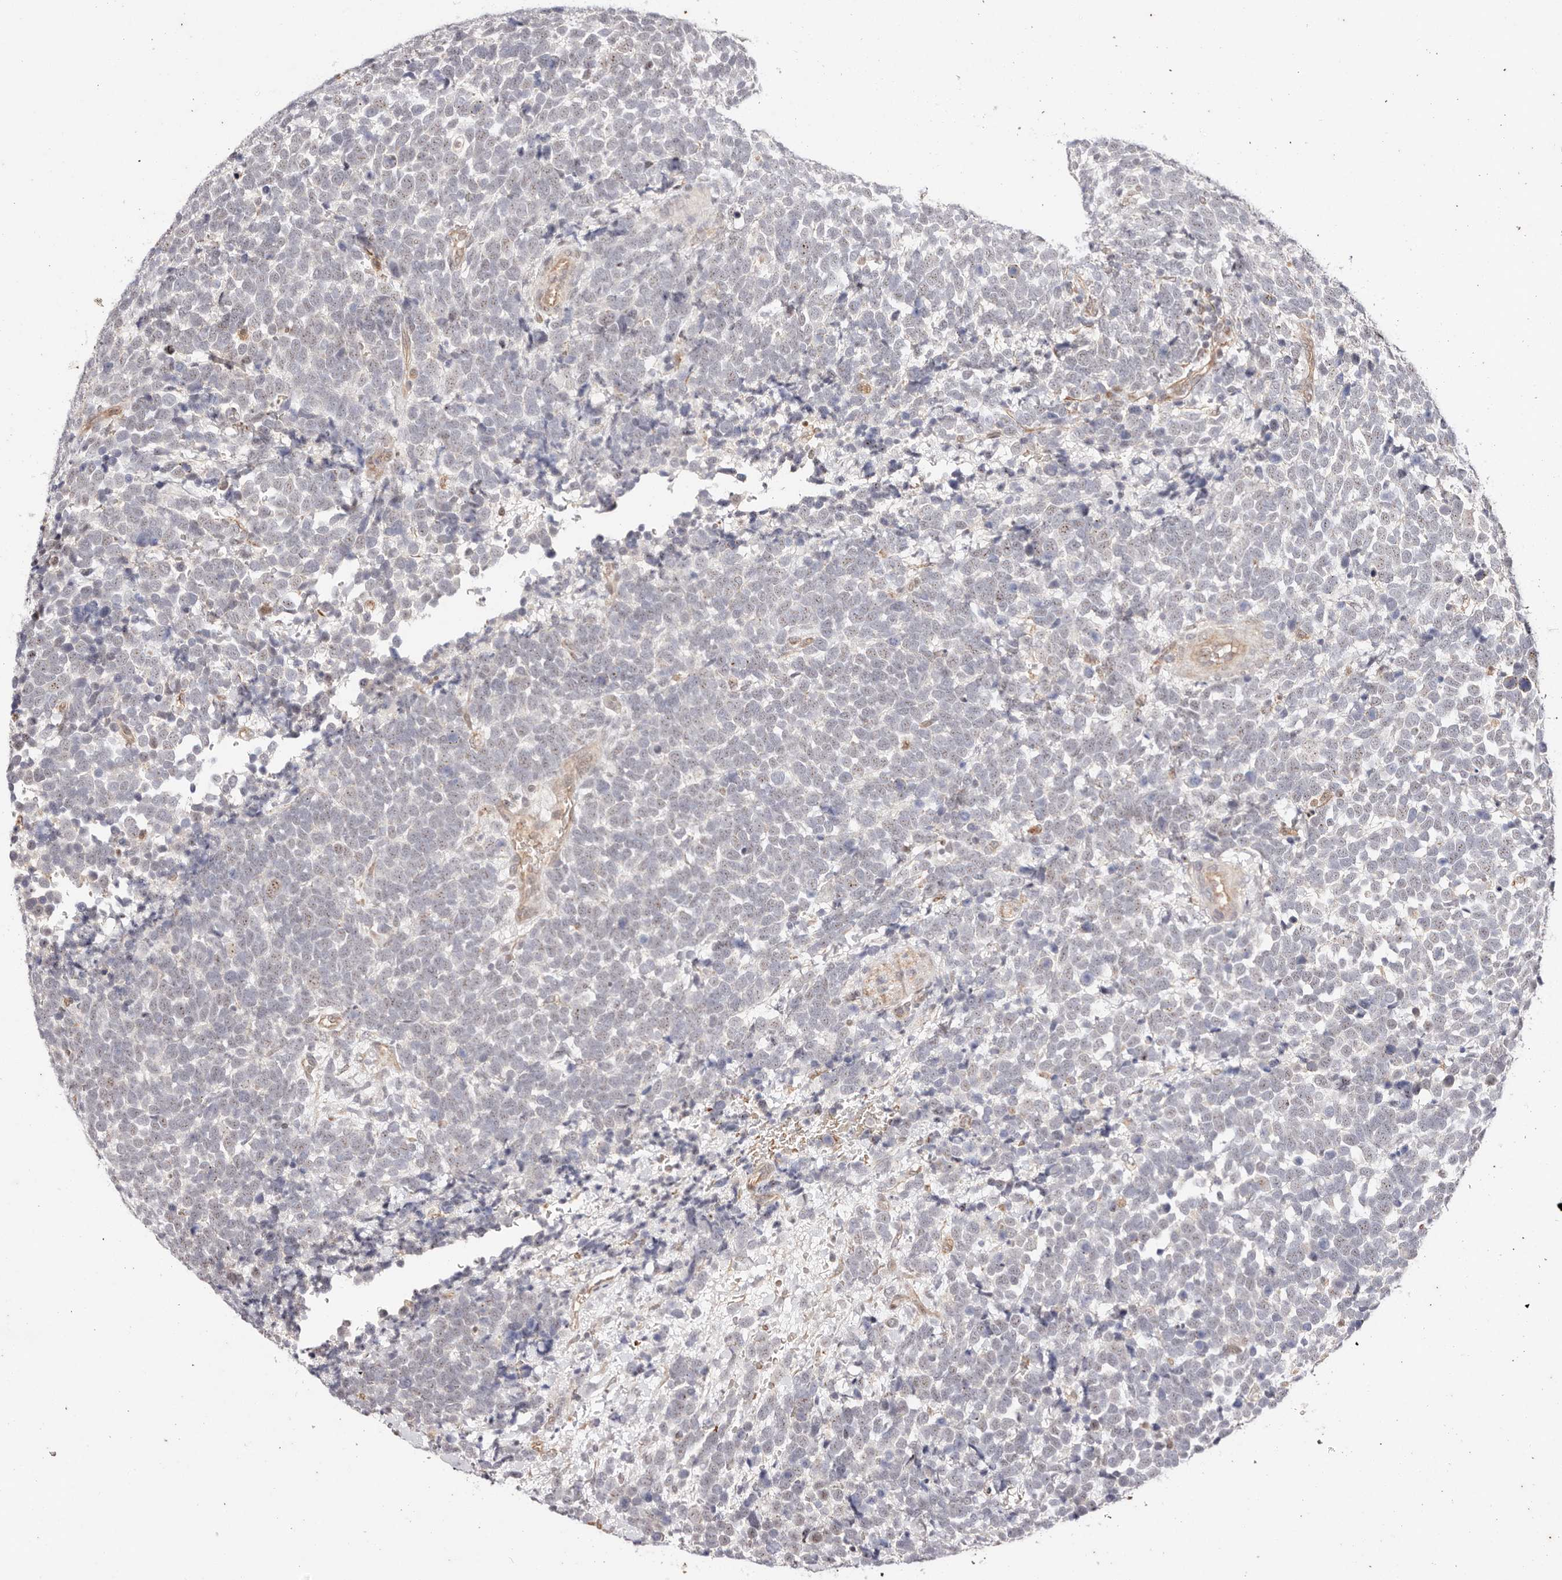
{"staining": {"intensity": "weak", "quantity": "<25%", "location": "nuclear"}, "tissue": "urothelial cancer", "cell_type": "Tumor cells", "image_type": "cancer", "snomed": [{"axis": "morphology", "description": "Urothelial carcinoma, High grade"}, {"axis": "topography", "description": "Urinary bladder"}], "caption": "A high-resolution histopathology image shows IHC staining of high-grade urothelial carcinoma, which shows no significant positivity in tumor cells. The staining is performed using DAB (3,3'-diaminobenzidine) brown chromogen with nuclei counter-stained in using hematoxylin.", "gene": "WRN", "patient": {"sex": "female", "age": 82}}